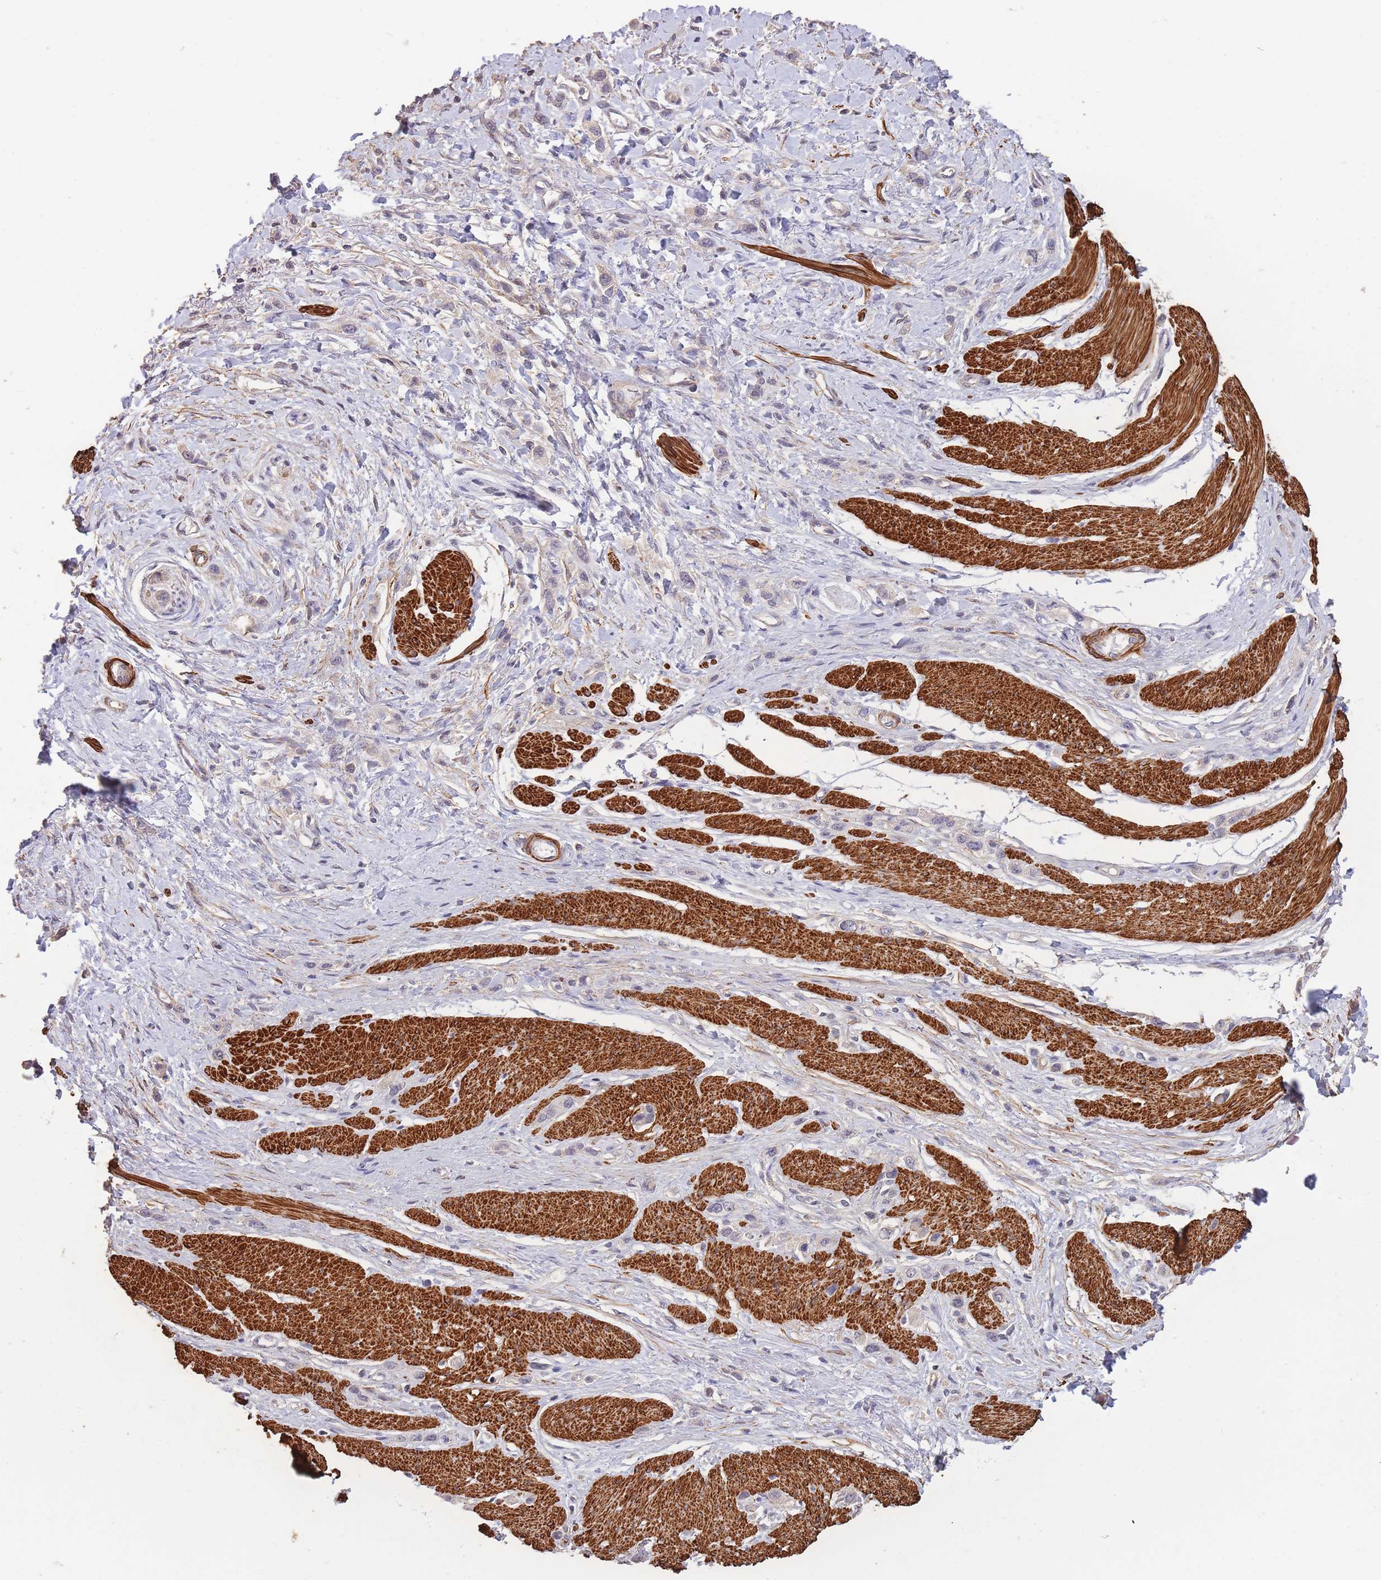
{"staining": {"intensity": "negative", "quantity": "none", "location": "none"}, "tissue": "stomach cancer", "cell_type": "Tumor cells", "image_type": "cancer", "snomed": [{"axis": "morphology", "description": "Adenocarcinoma, NOS"}, {"axis": "topography", "description": "Stomach"}], "caption": "Immunohistochemistry micrograph of human stomach cancer stained for a protein (brown), which reveals no staining in tumor cells.", "gene": "NLRC4", "patient": {"sex": "female", "age": 65}}